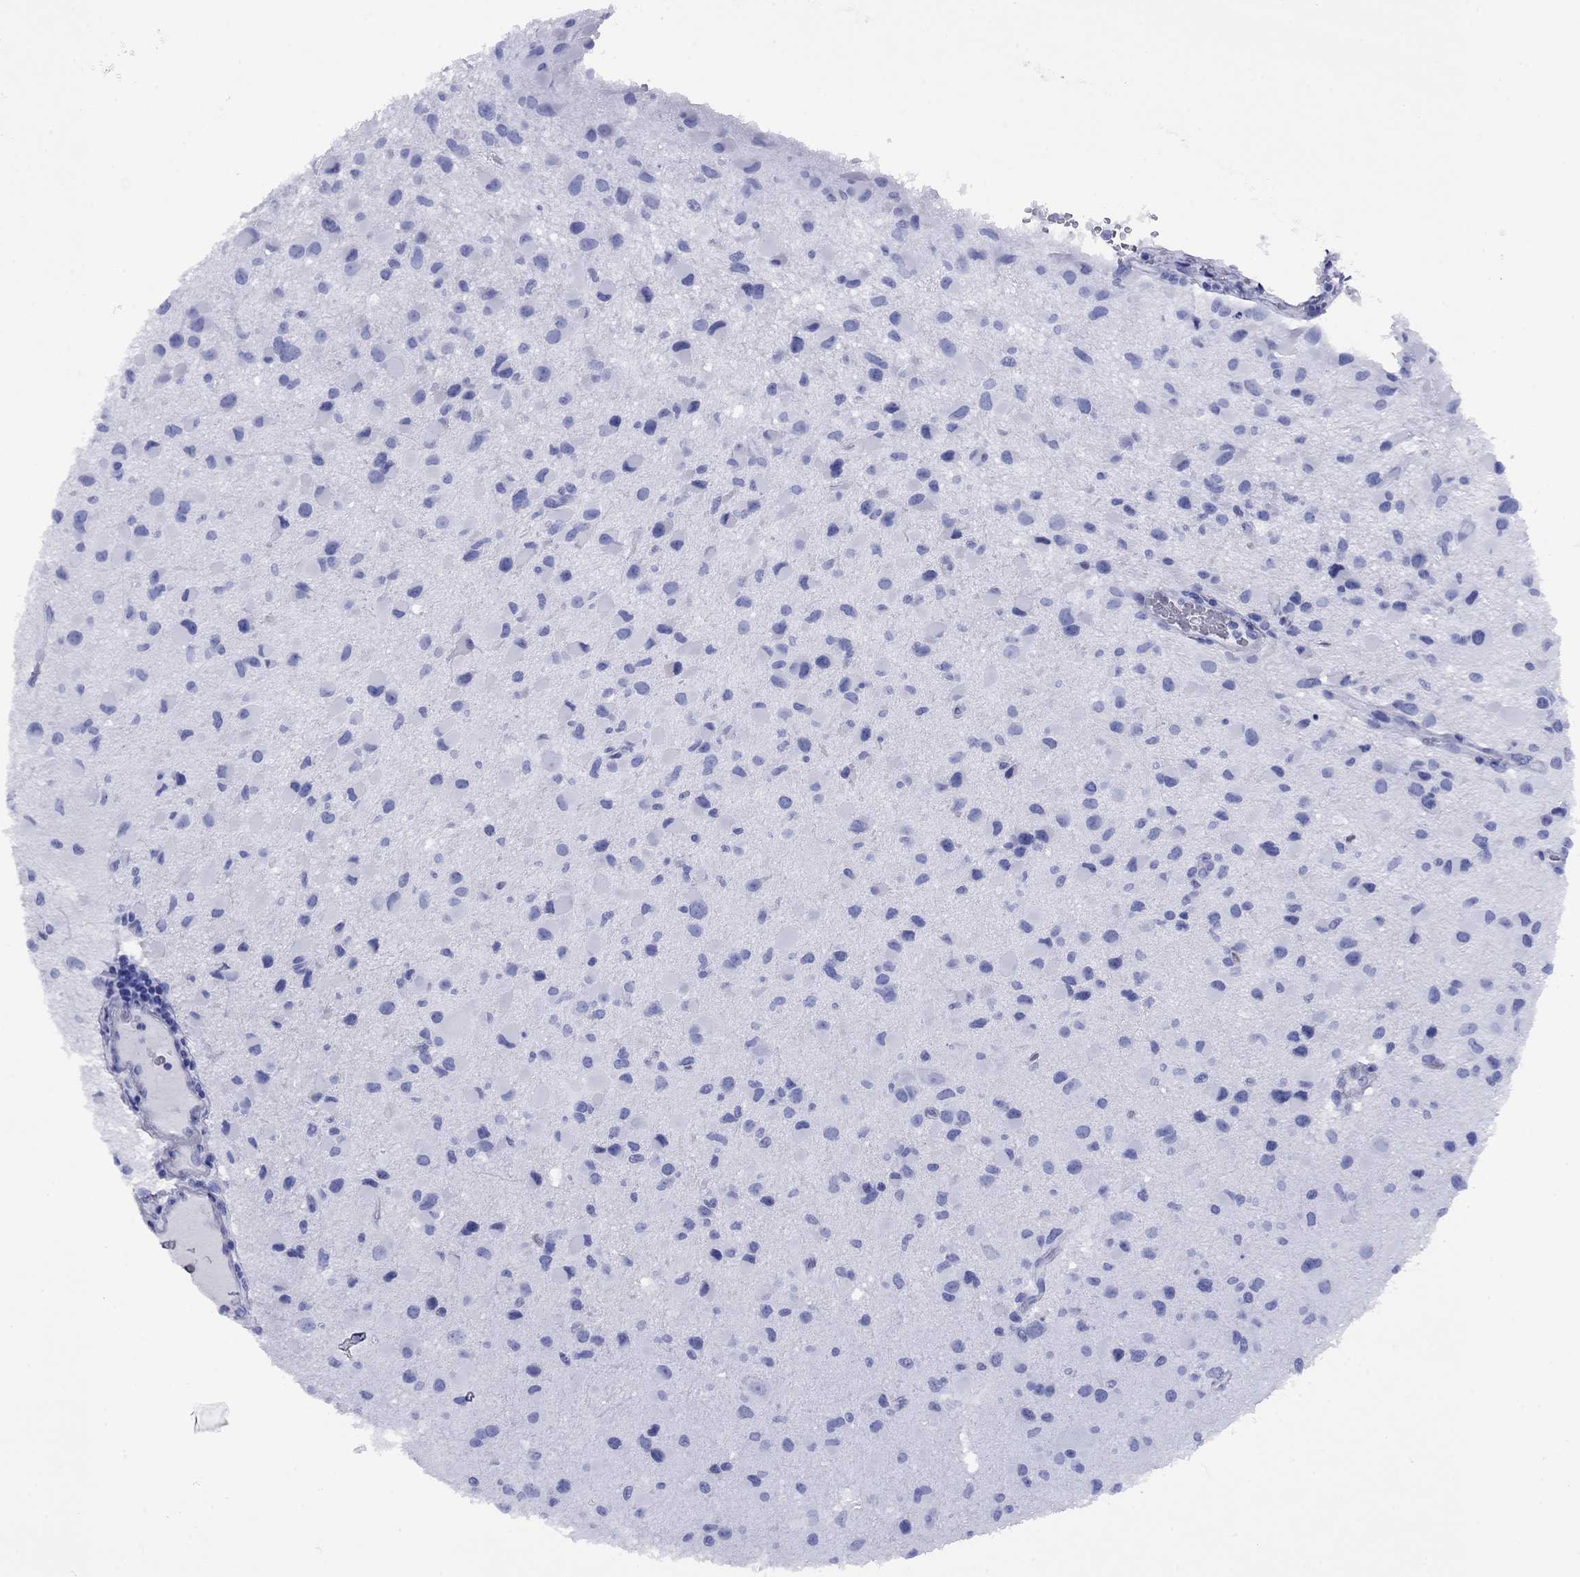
{"staining": {"intensity": "negative", "quantity": "none", "location": "none"}, "tissue": "glioma", "cell_type": "Tumor cells", "image_type": "cancer", "snomed": [{"axis": "morphology", "description": "Glioma, malignant, Low grade"}, {"axis": "topography", "description": "Brain"}], "caption": "An image of human malignant glioma (low-grade) is negative for staining in tumor cells. The staining is performed using DAB brown chromogen with nuclei counter-stained in using hematoxylin.", "gene": "APOA2", "patient": {"sex": "female", "age": 32}}